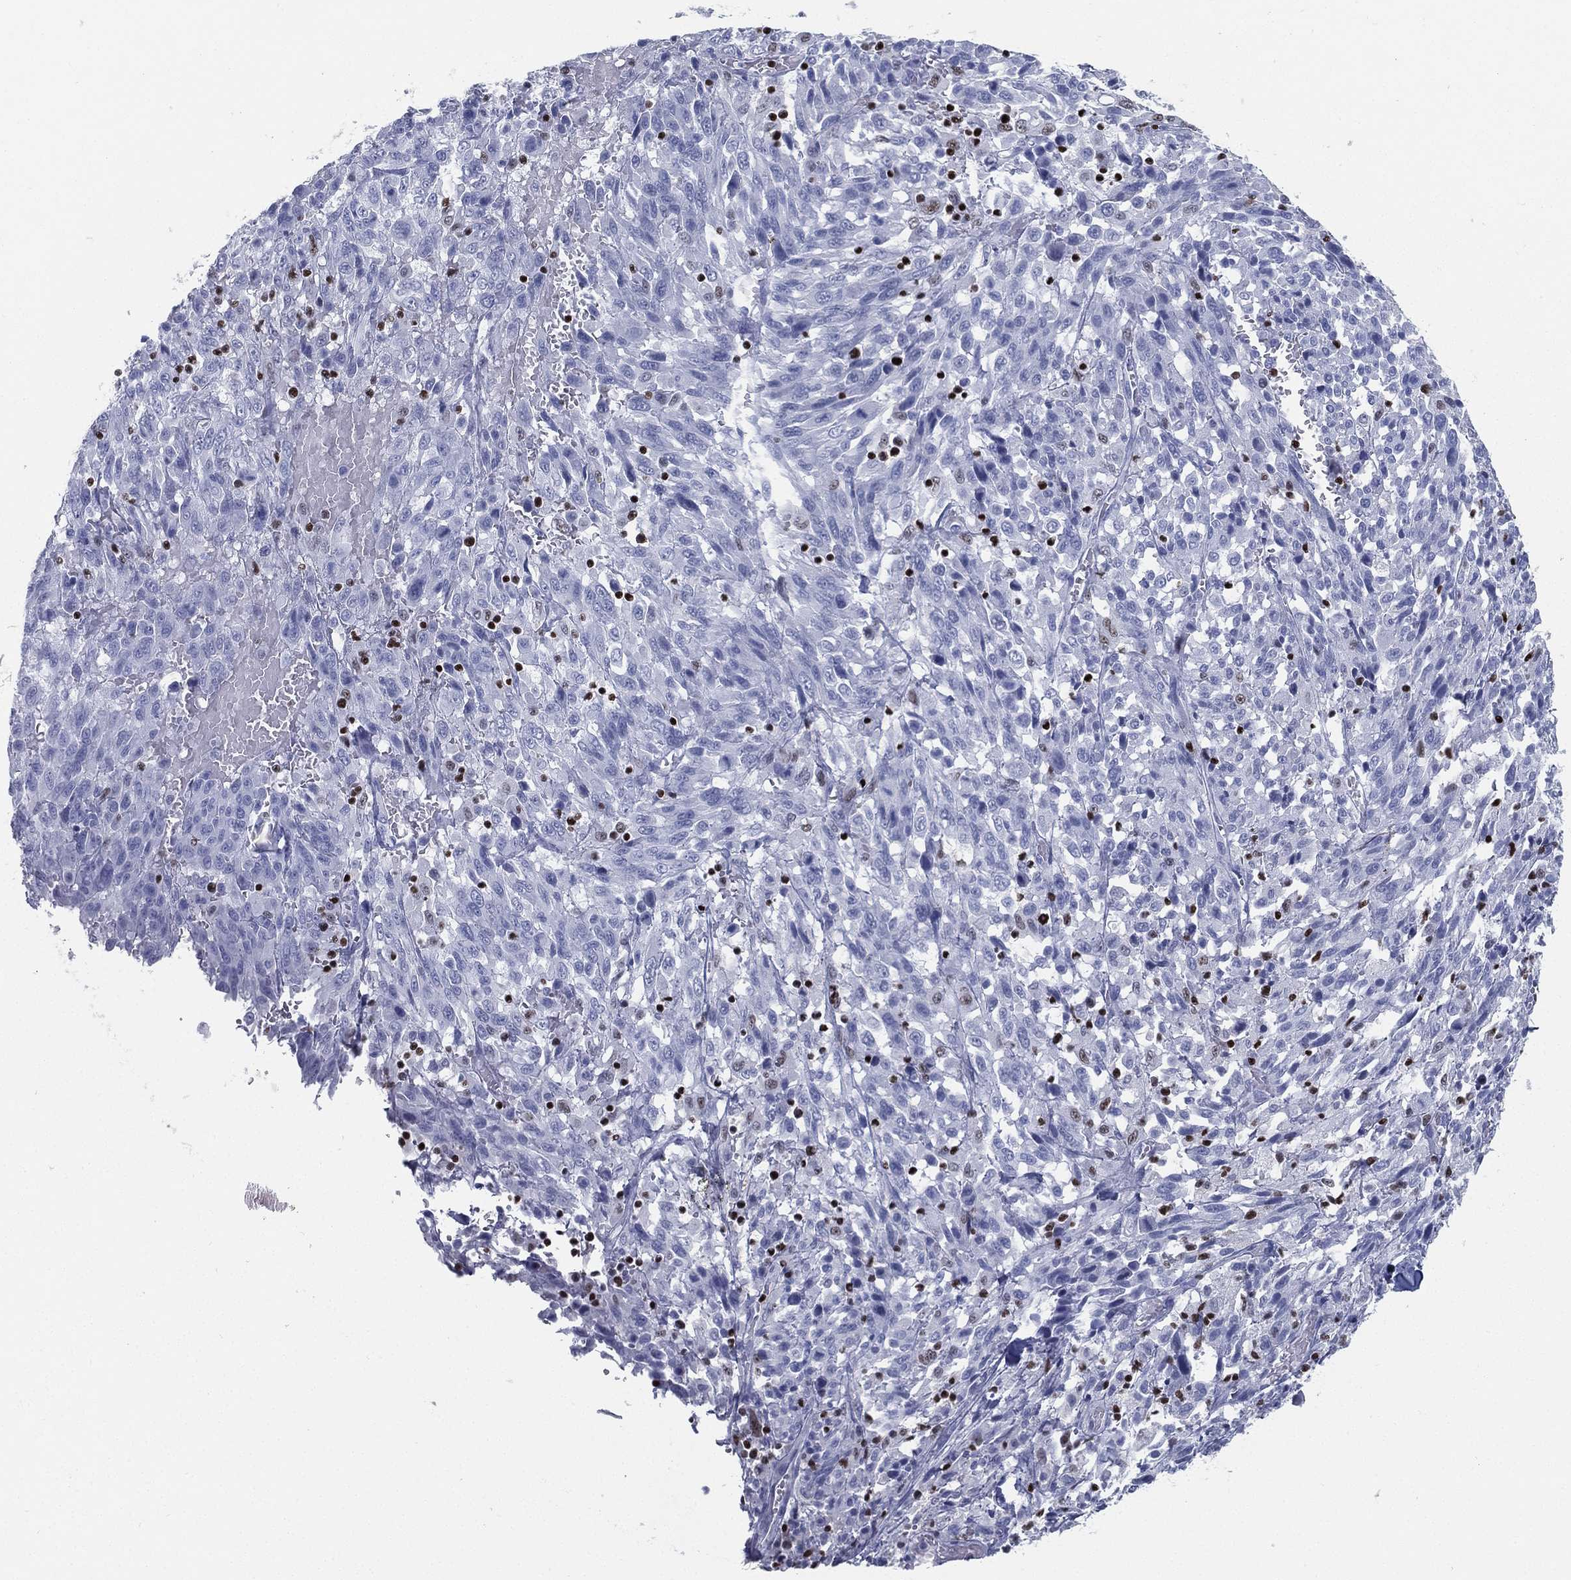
{"staining": {"intensity": "negative", "quantity": "none", "location": "none"}, "tissue": "melanoma", "cell_type": "Tumor cells", "image_type": "cancer", "snomed": [{"axis": "morphology", "description": "Malignant melanoma, NOS"}, {"axis": "topography", "description": "Skin"}], "caption": "DAB immunohistochemical staining of melanoma demonstrates no significant expression in tumor cells.", "gene": "PYHIN1", "patient": {"sex": "female", "age": 91}}